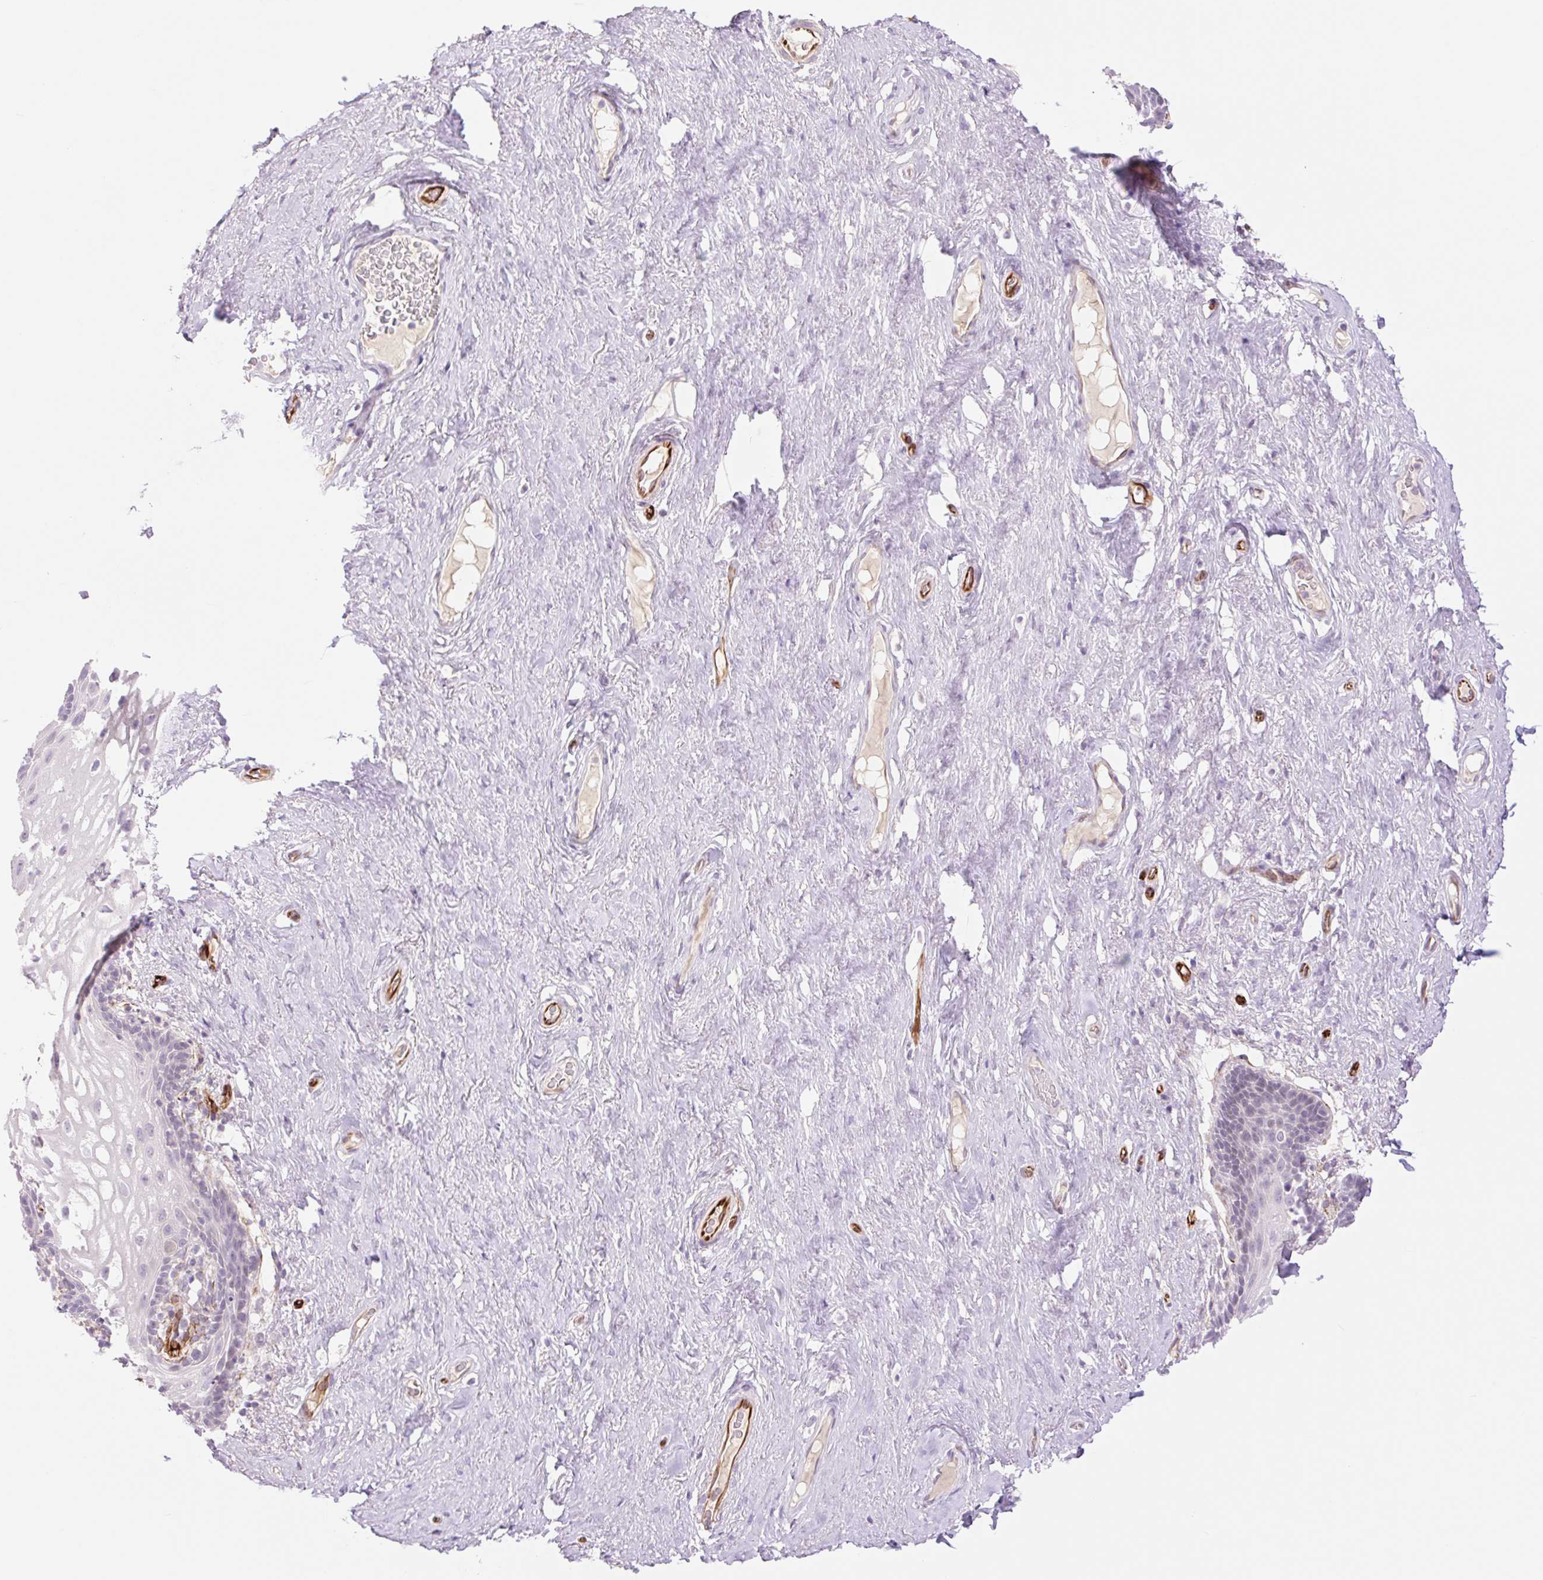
{"staining": {"intensity": "negative", "quantity": "none", "location": "none"}, "tissue": "vagina", "cell_type": "Squamous epithelial cells", "image_type": "normal", "snomed": [{"axis": "morphology", "description": "Normal tissue, NOS"}, {"axis": "topography", "description": "Vagina"}, {"axis": "topography", "description": "Peripheral nerve tissue"}], "caption": "Immunohistochemistry micrograph of normal vagina: vagina stained with DAB exhibits no significant protein expression in squamous epithelial cells. (DAB (3,3'-diaminobenzidine) IHC visualized using brightfield microscopy, high magnification).", "gene": "ZFYVE21", "patient": {"sex": "female", "age": 71}}